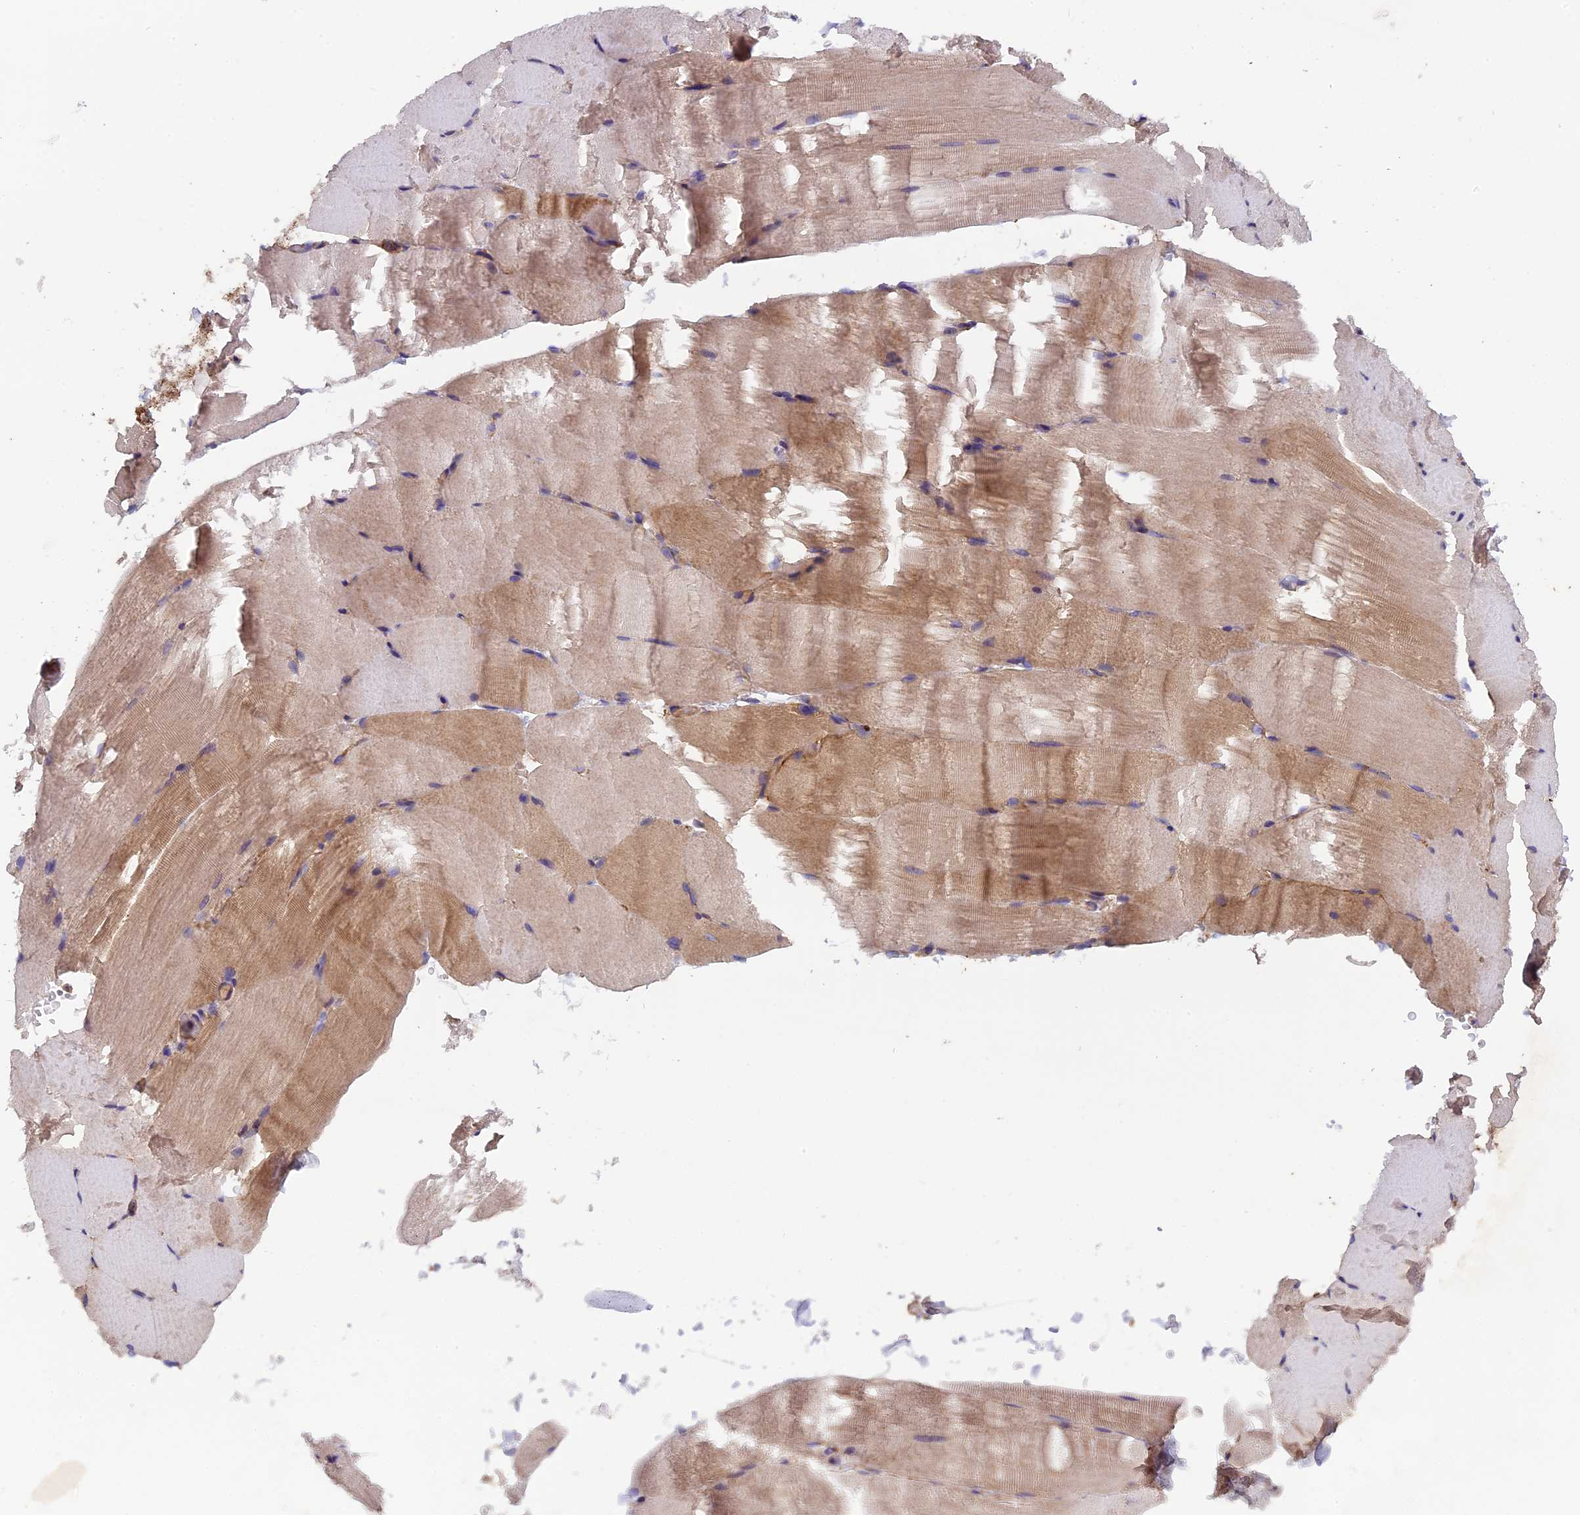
{"staining": {"intensity": "moderate", "quantity": "<25%", "location": "cytoplasmic/membranous"}, "tissue": "skeletal muscle", "cell_type": "Myocytes", "image_type": "normal", "snomed": [{"axis": "morphology", "description": "Normal tissue, NOS"}, {"axis": "topography", "description": "Skeletal muscle"}, {"axis": "topography", "description": "Parathyroid gland"}], "caption": "Immunohistochemical staining of benign skeletal muscle shows moderate cytoplasmic/membranous protein staining in about <25% of myocytes. Using DAB (3,3'-diaminobenzidine) (brown) and hematoxylin (blue) stains, captured at high magnification using brightfield microscopy.", "gene": "CCDC153", "patient": {"sex": "female", "age": 37}}